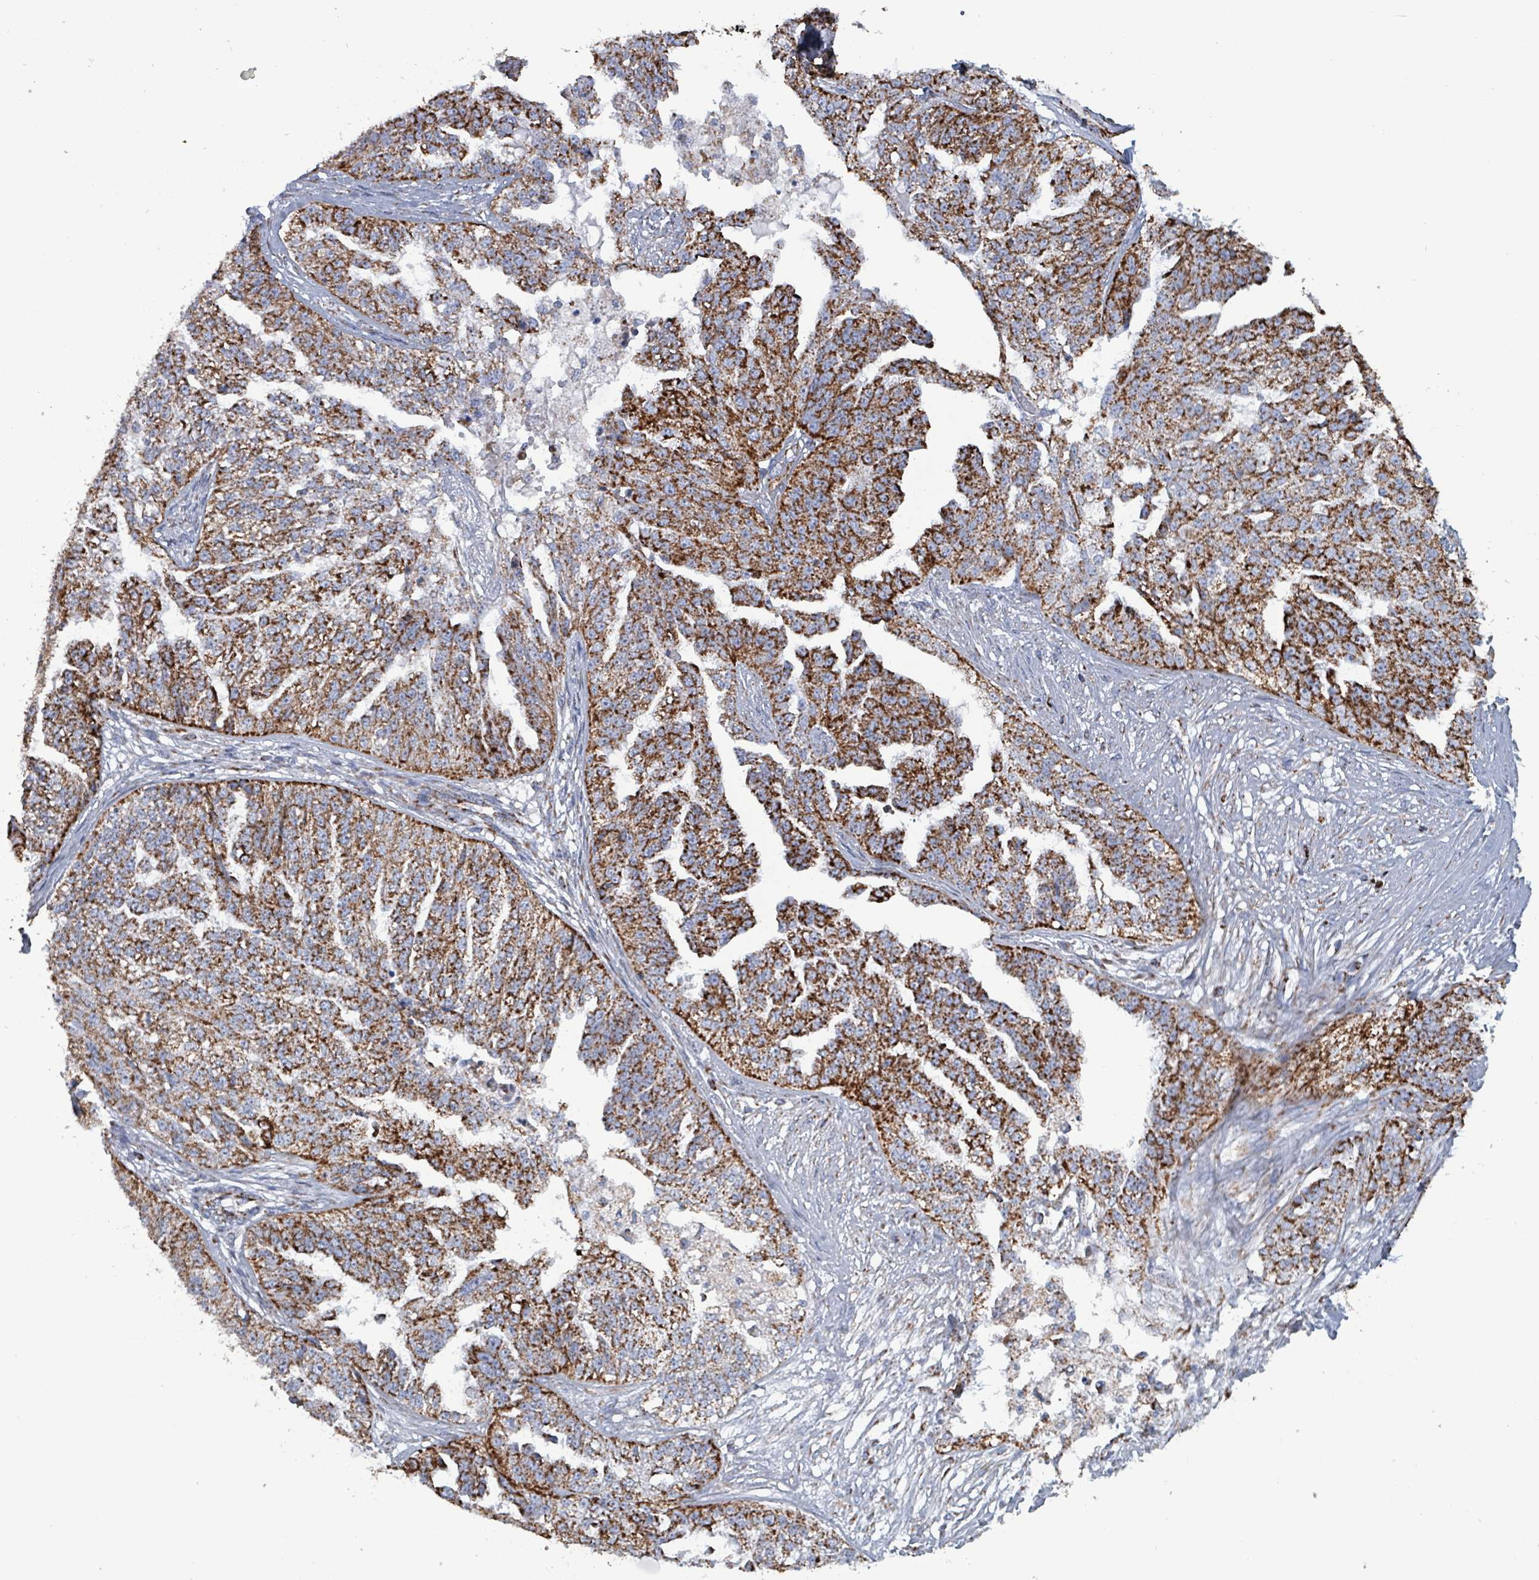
{"staining": {"intensity": "strong", "quantity": ">75%", "location": "cytoplasmic/membranous"}, "tissue": "ovarian cancer", "cell_type": "Tumor cells", "image_type": "cancer", "snomed": [{"axis": "morphology", "description": "Cystadenocarcinoma, serous, NOS"}, {"axis": "topography", "description": "Ovary"}], "caption": "Tumor cells display strong cytoplasmic/membranous positivity in approximately >75% of cells in ovarian cancer (serous cystadenocarcinoma). The protein of interest is shown in brown color, while the nuclei are stained blue.", "gene": "IDH3B", "patient": {"sex": "female", "age": 58}}